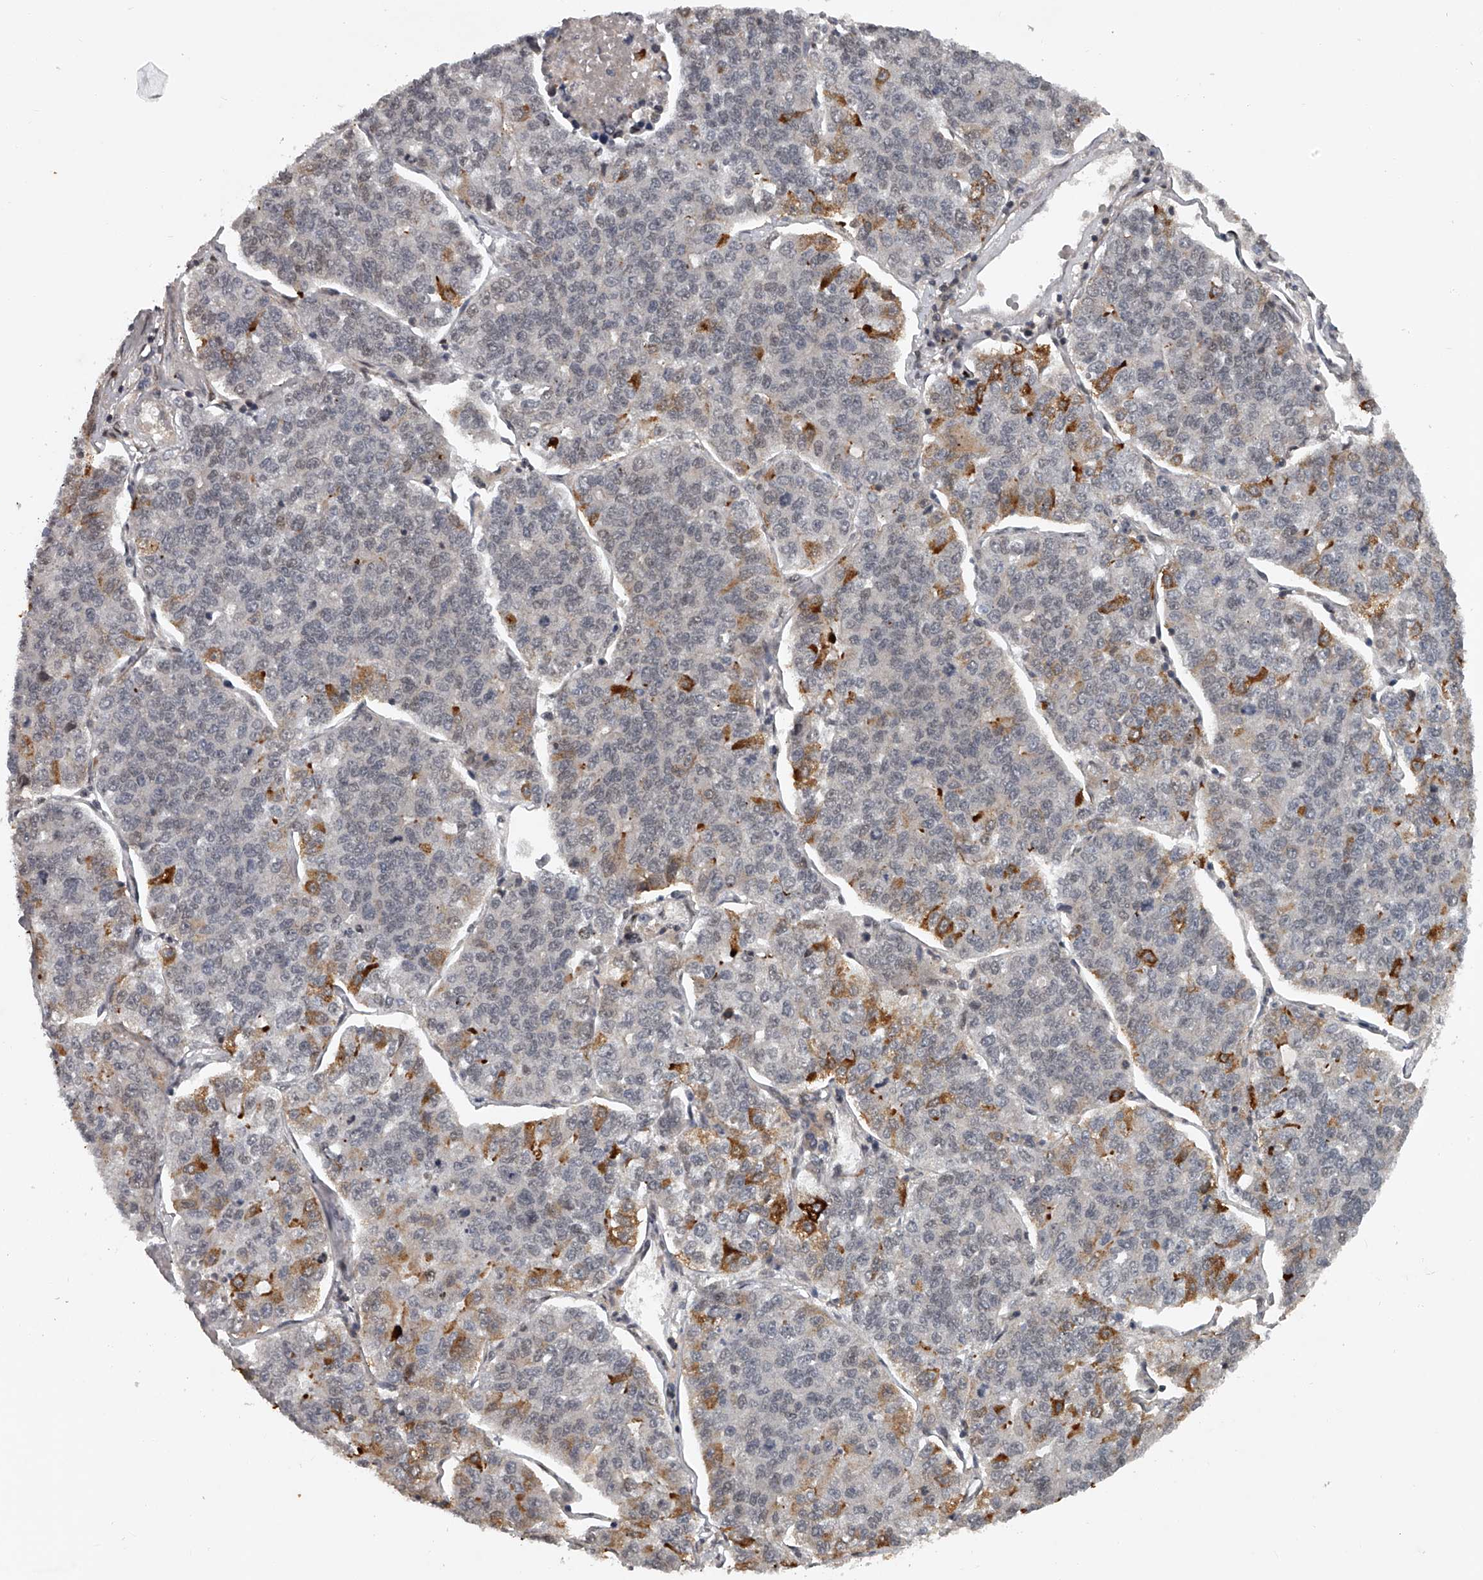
{"staining": {"intensity": "weak", "quantity": "25%-75%", "location": "cytoplasmic/membranous,nuclear"}, "tissue": "lung cancer", "cell_type": "Tumor cells", "image_type": "cancer", "snomed": [{"axis": "morphology", "description": "Adenocarcinoma, NOS"}, {"axis": "topography", "description": "Lung"}], "caption": "Immunohistochemical staining of adenocarcinoma (lung) displays low levels of weak cytoplasmic/membranous and nuclear protein expression in approximately 25%-75% of tumor cells. Ihc stains the protein in brown and the nuclei are stained blue.", "gene": "PLEKHG1", "patient": {"sex": "male", "age": 49}}